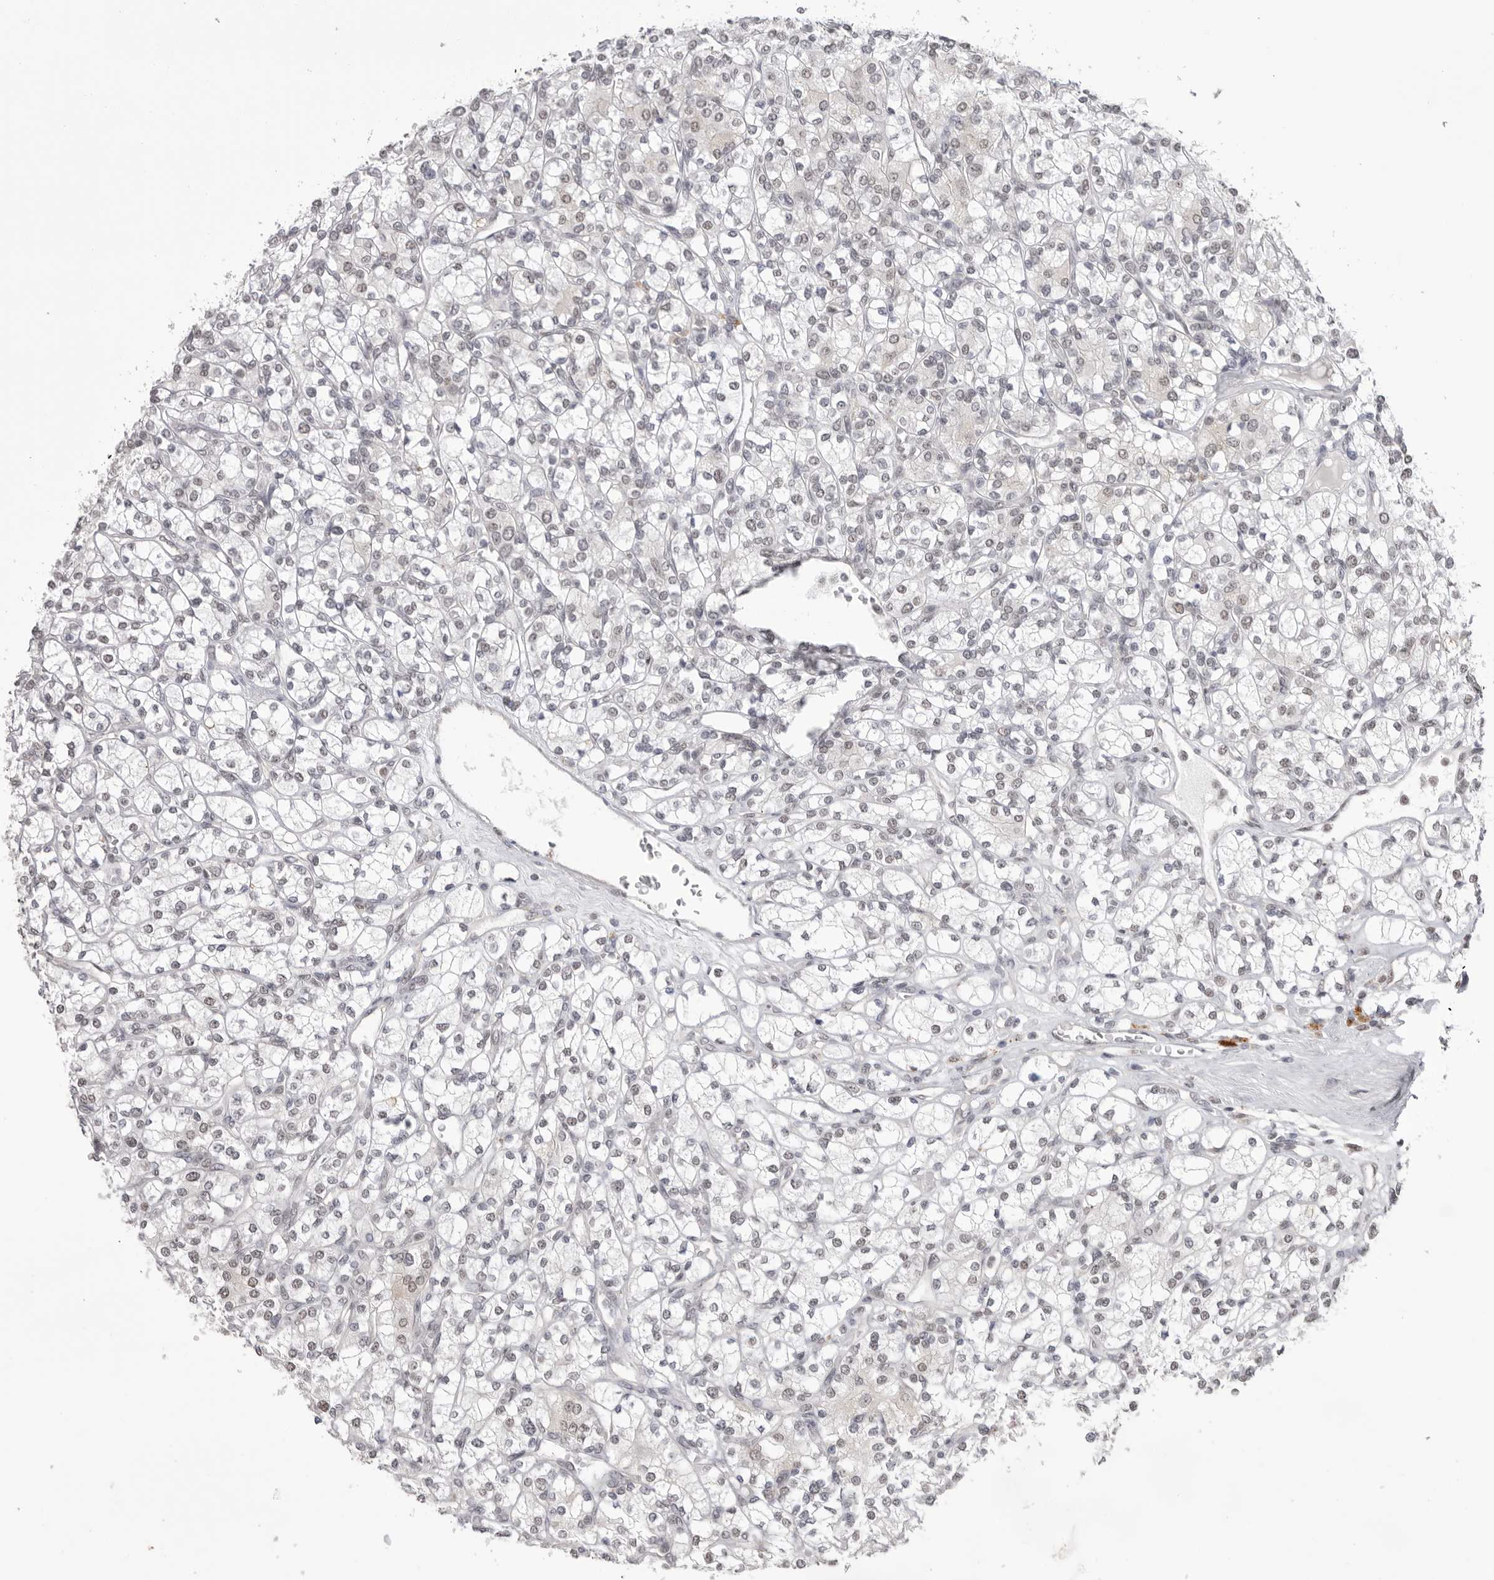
{"staining": {"intensity": "negative", "quantity": "none", "location": "none"}, "tissue": "renal cancer", "cell_type": "Tumor cells", "image_type": "cancer", "snomed": [{"axis": "morphology", "description": "Adenocarcinoma, NOS"}, {"axis": "topography", "description": "Kidney"}], "caption": "The image displays no staining of tumor cells in adenocarcinoma (renal). Brightfield microscopy of IHC stained with DAB (brown) and hematoxylin (blue), captured at high magnification.", "gene": "BCLAF3", "patient": {"sex": "male", "age": 77}}